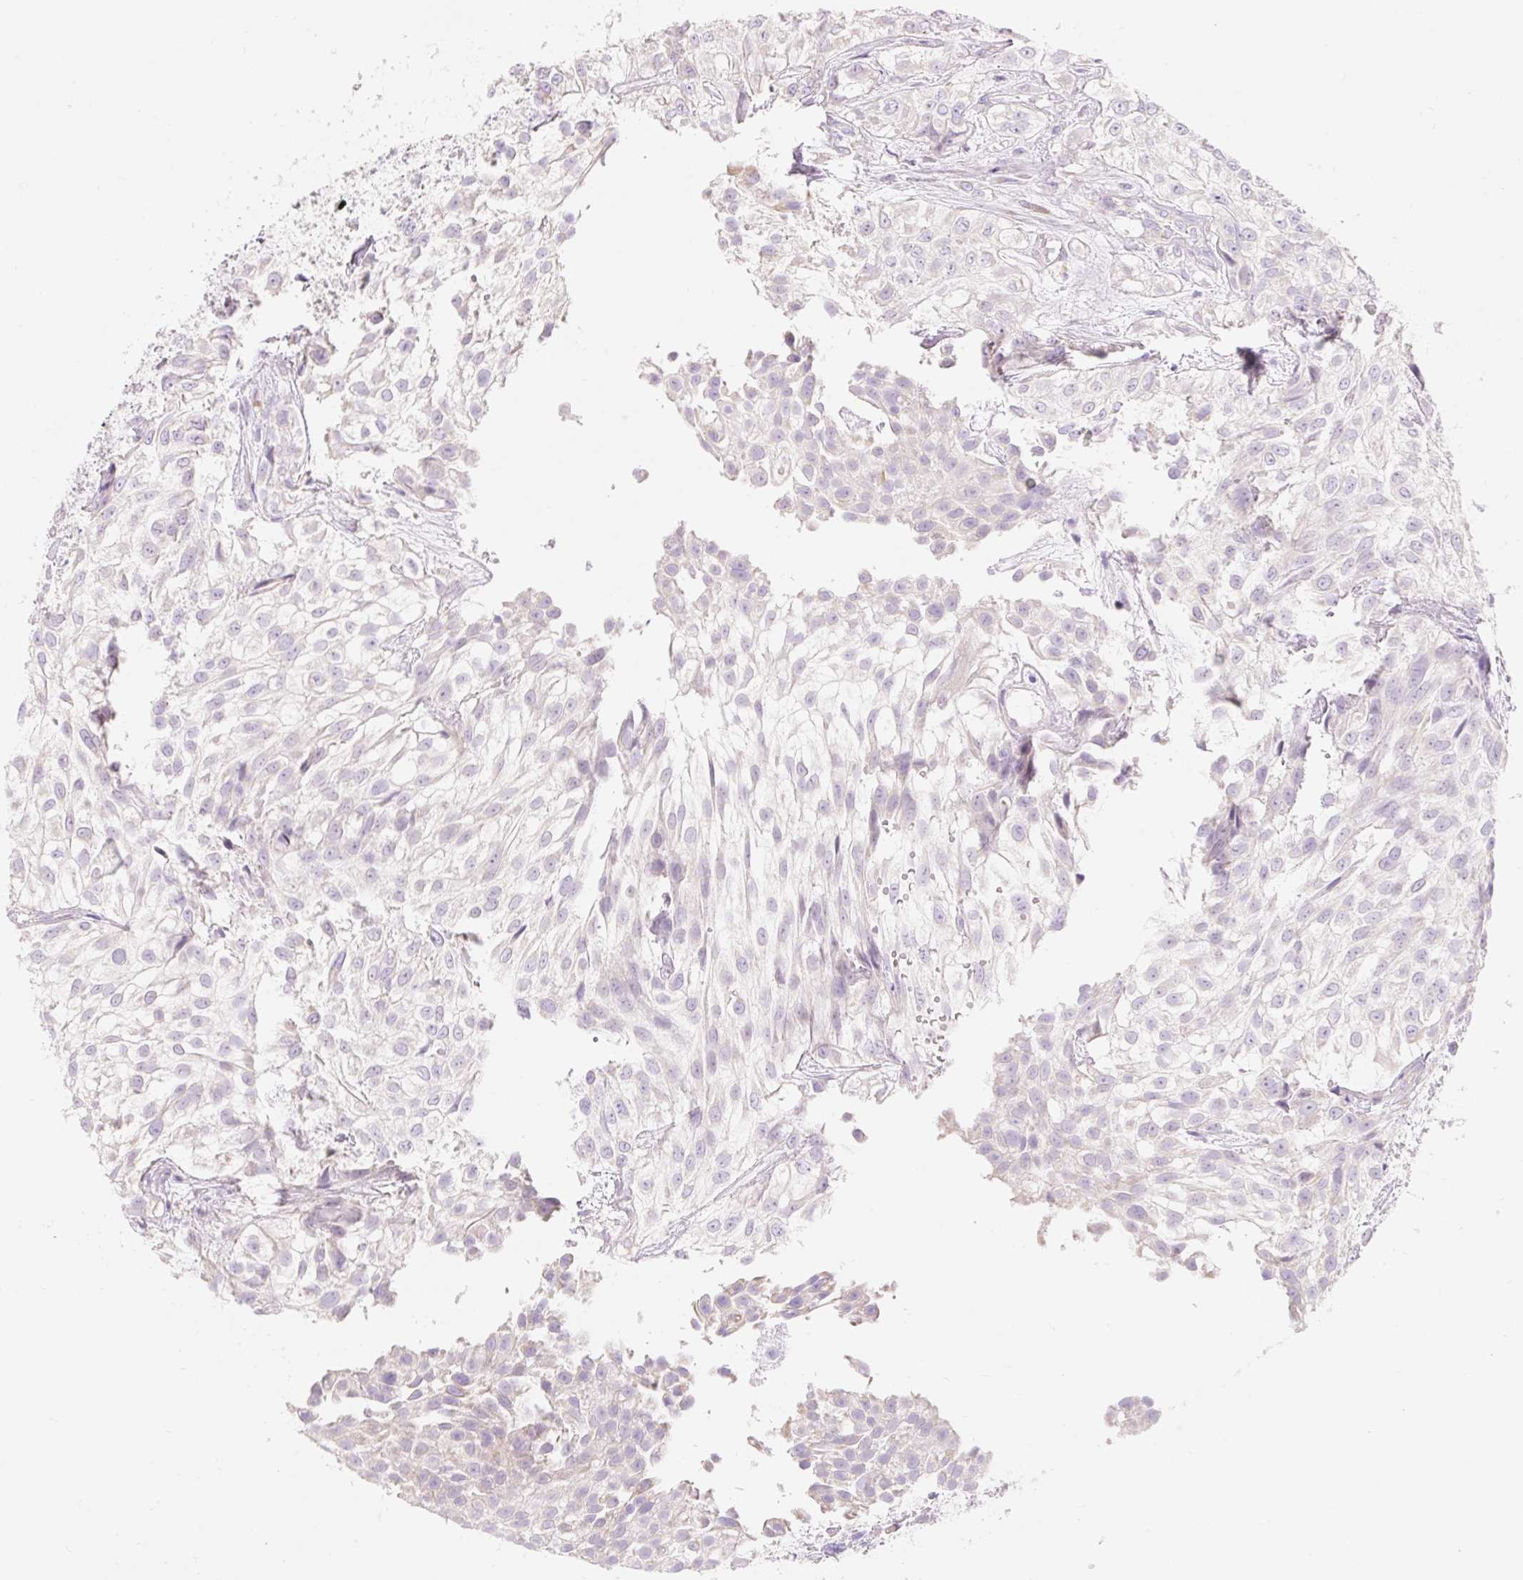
{"staining": {"intensity": "negative", "quantity": "none", "location": "none"}, "tissue": "urothelial cancer", "cell_type": "Tumor cells", "image_type": "cancer", "snomed": [{"axis": "morphology", "description": "Urothelial carcinoma, High grade"}, {"axis": "topography", "description": "Urinary bladder"}], "caption": "IHC of human urothelial carcinoma (high-grade) shows no staining in tumor cells.", "gene": "DHX35", "patient": {"sex": "male", "age": 56}}